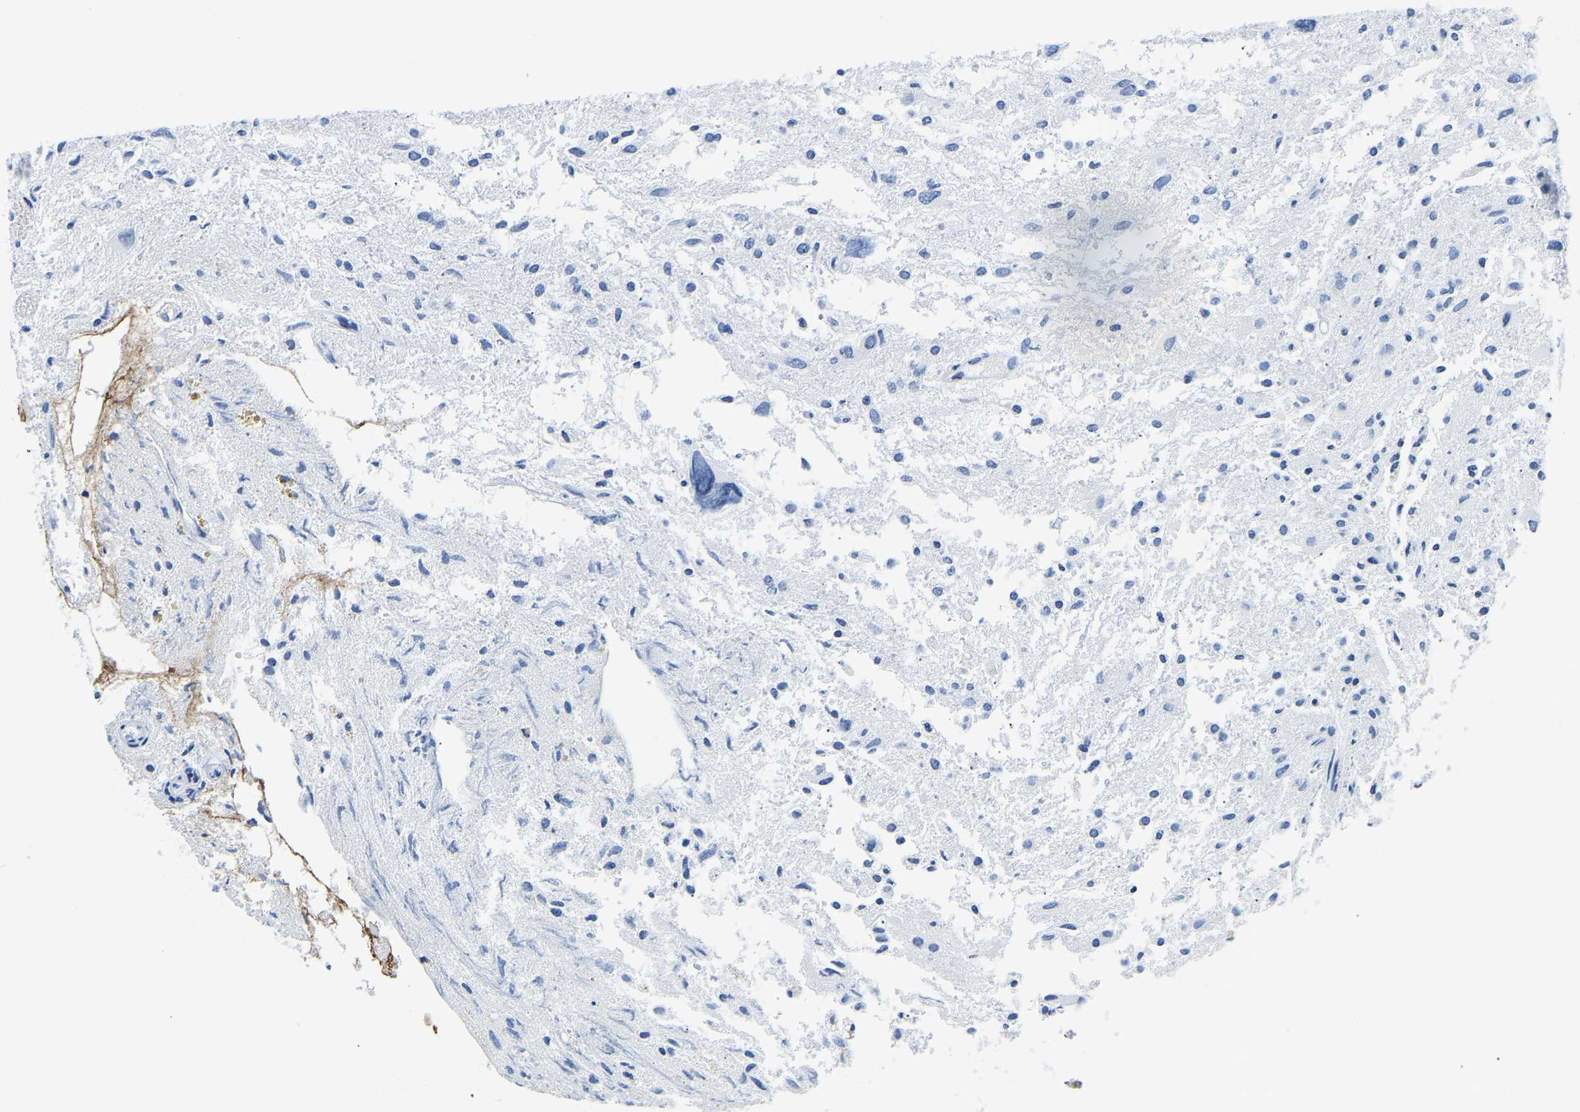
{"staining": {"intensity": "negative", "quantity": "none", "location": "none"}, "tissue": "glioma", "cell_type": "Tumor cells", "image_type": "cancer", "snomed": [{"axis": "morphology", "description": "Glioma, malignant, High grade"}, {"axis": "topography", "description": "Brain"}], "caption": "DAB (3,3'-diaminobenzidine) immunohistochemical staining of glioma exhibits no significant positivity in tumor cells.", "gene": "UPK3A", "patient": {"sex": "female", "age": 59}}